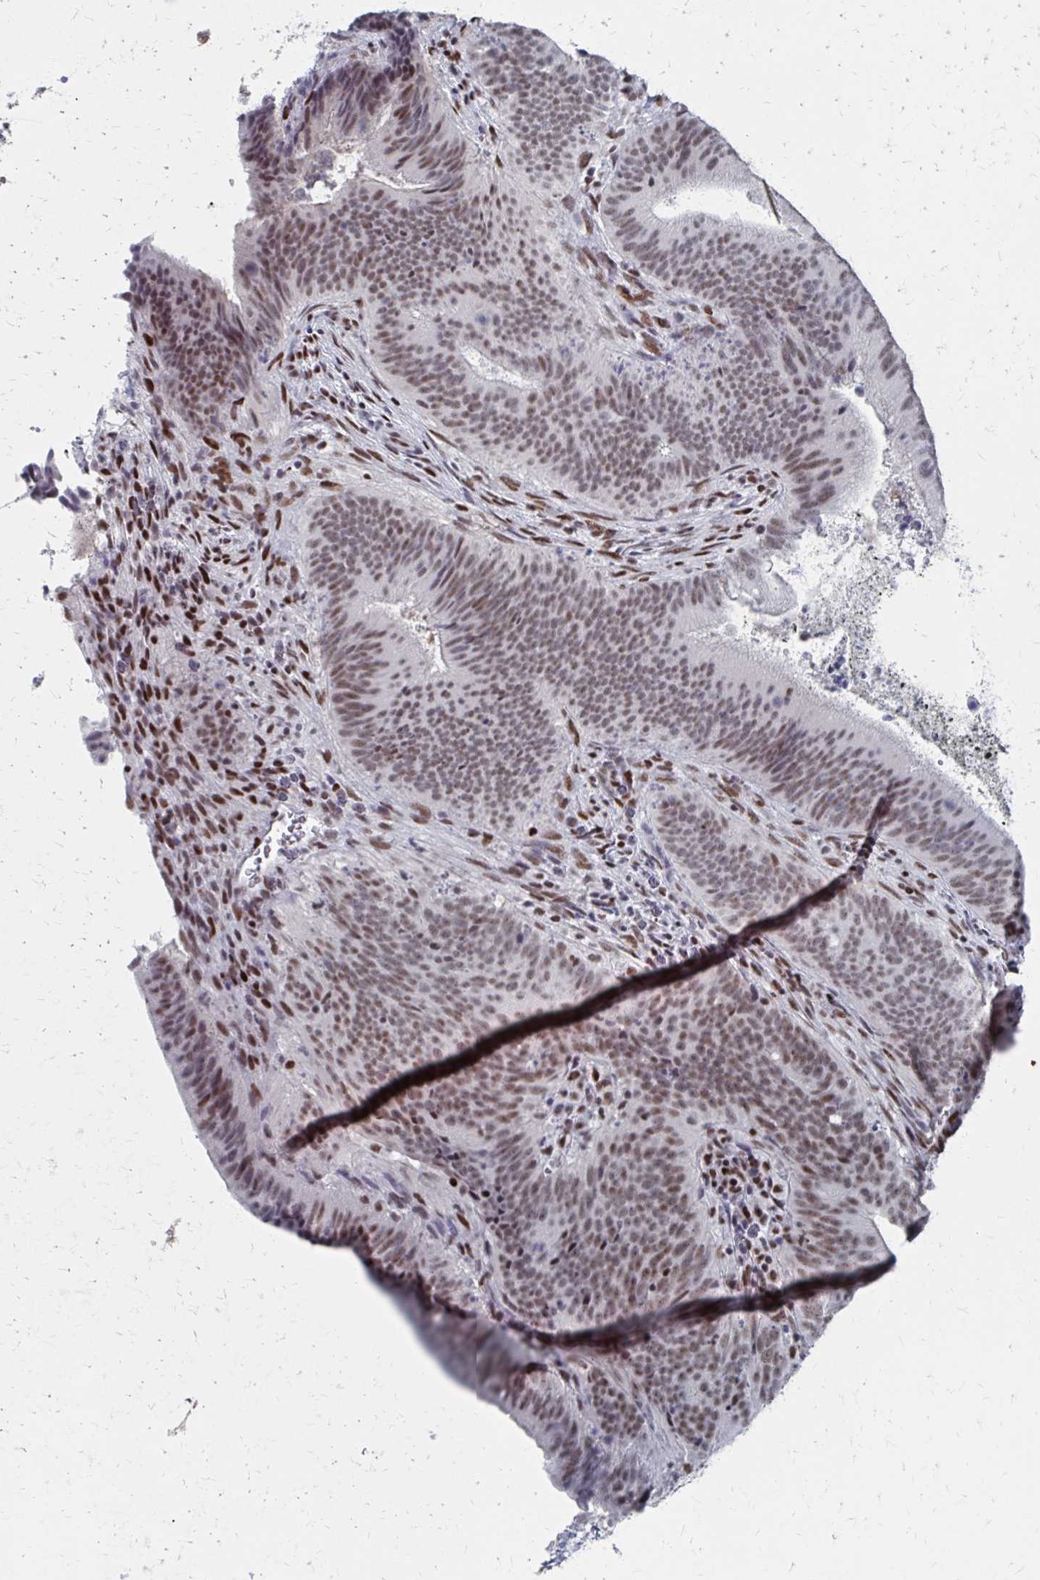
{"staining": {"intensity": "moderate", "quantity": "25%-75%", "location": "nuclear"}, "tissue": "colorectal cancer", "cell_type": "Tumor cells", "image_type": "cancer", "snomed": [{"axis": "morphology", "description": "Adenocarcinoma, NOS"}, {"axis": "topography", "description": "Colon"}], "caption": "A brown stain shows moderate nuclear staining of a protein in colorectal cancer tumor cells.", "gene": "CDIN1", "patient": {"sex": "female", "age": 43}}